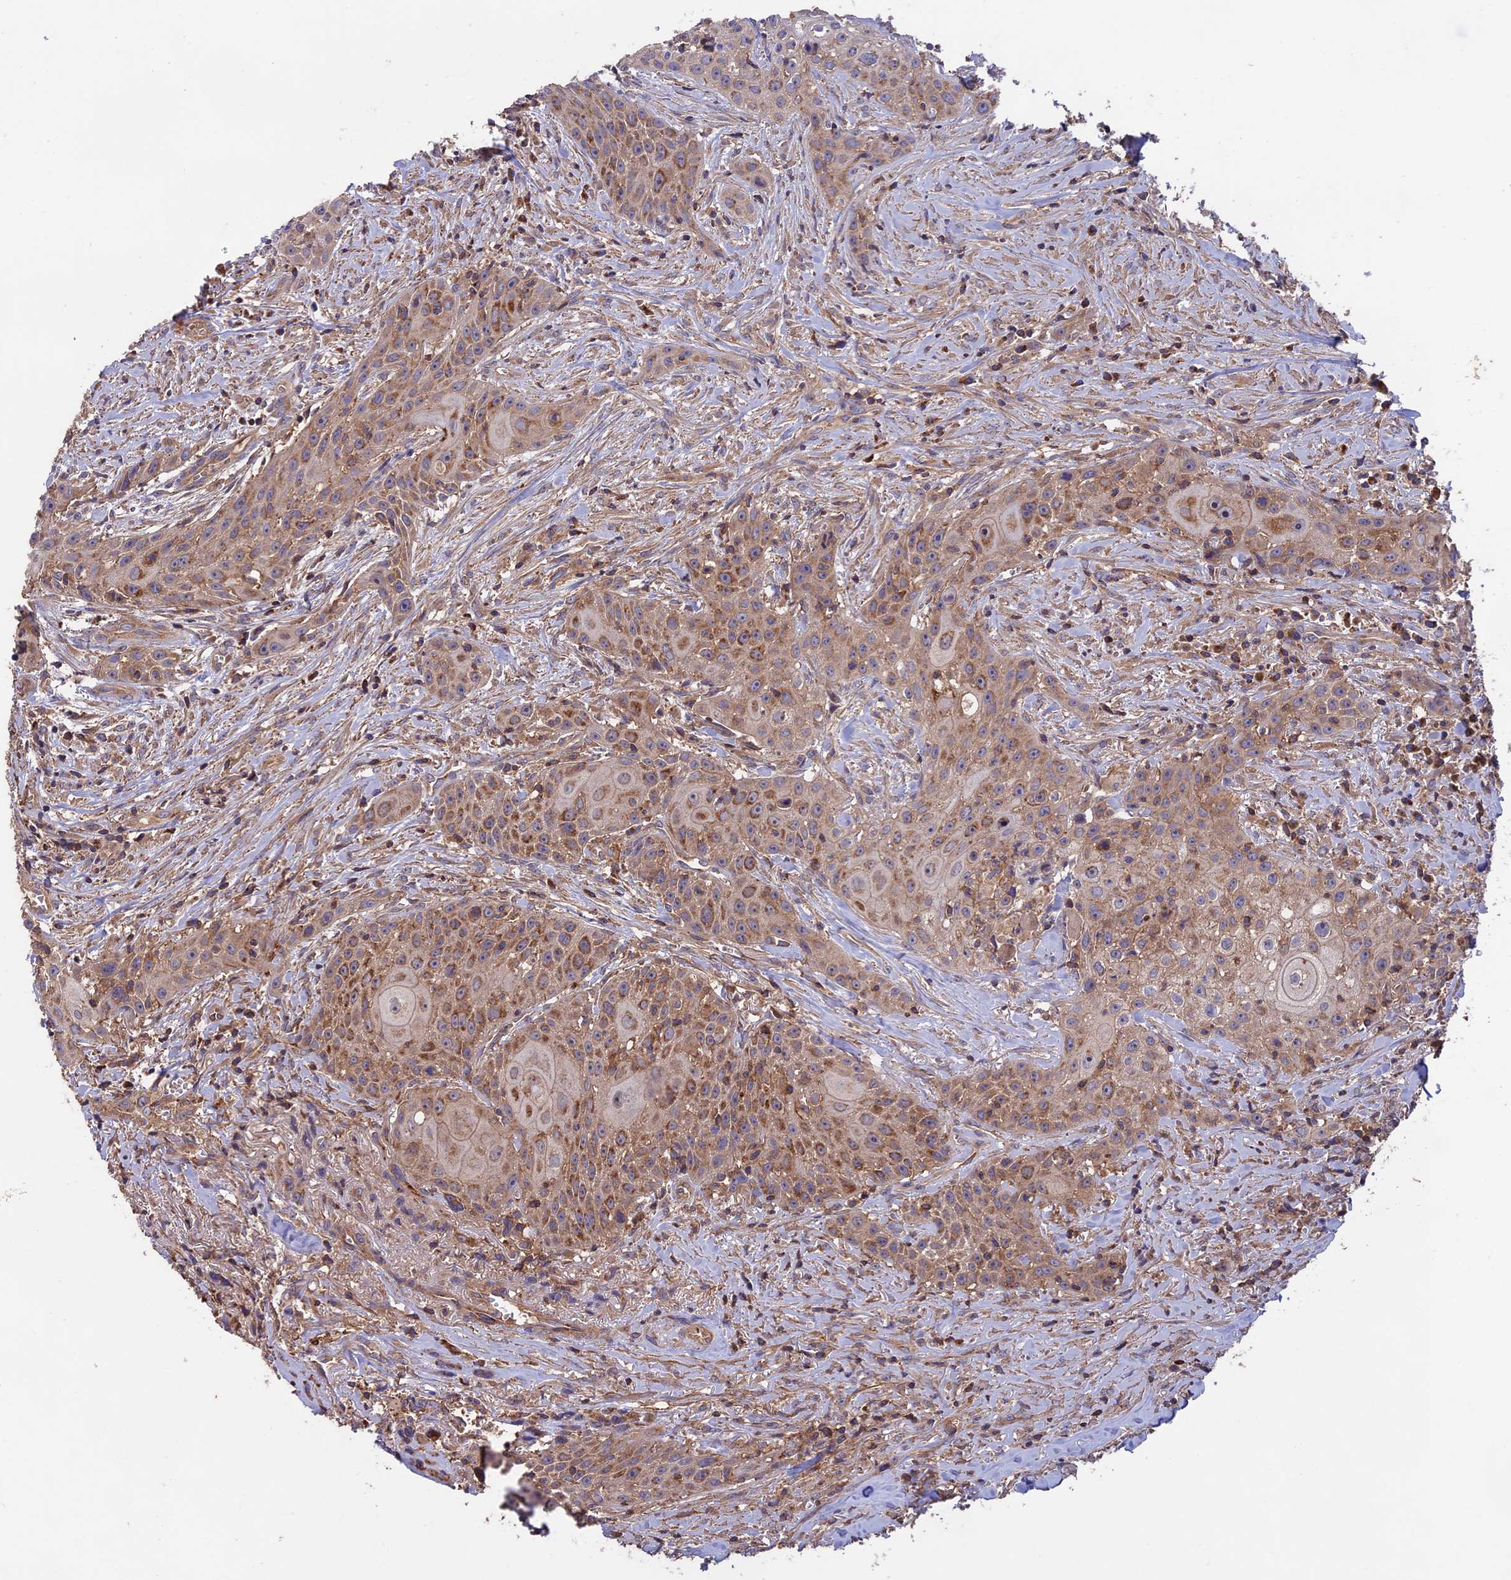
{"staining": {"intensity": "moderate", "quantity": ">75%", "location": "cytoplasmic/membranous"}, "tissue": "head and neck cancer", "cell_type": "Tumor cells", "image_type": "cancer", "snomed": [{"axis": "morphology", "description": "Squamous cell carcinoma, NOS"}, {"axis": "topography", "description": "Oral tissue"}, {"axis": "topography", "description": "Head-Neck"}], "caption": "Squamous cell carcinoma (head and neck) tissue exhibits moderate cytoplasmic/membranous staining in about >75% of tumor cells The protein of interest is shown in brown color, while the nuclei are stained blue.", "gene": "NUDT8", "patient": {"sex": "female", "age": 82}}